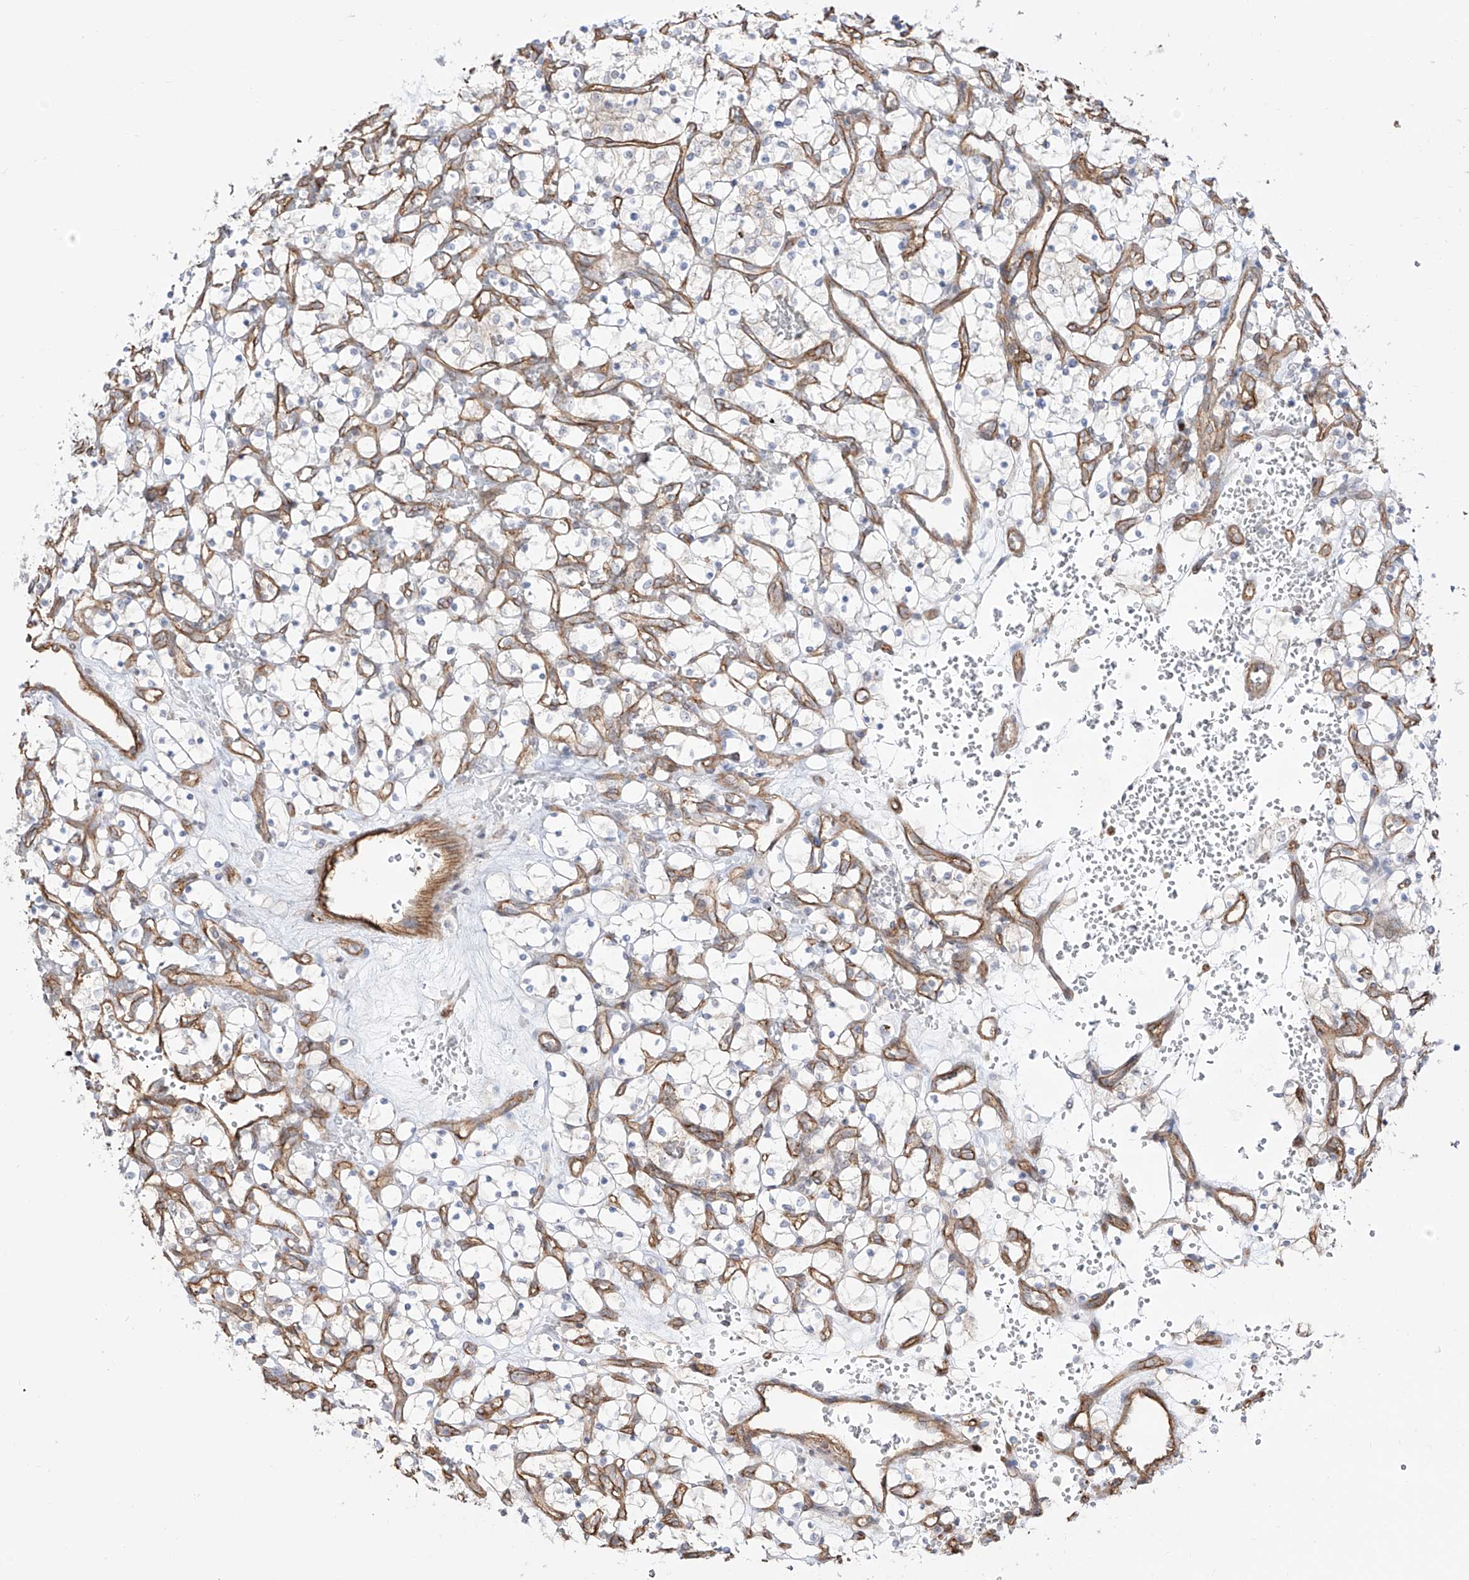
{"staining": {"intensity": "negative", "quantity": "none", "location": "none"}, "tissue": "renal cancer", "cell_type": "Tumor cells", "image_type": "cancer", "snomed": [{"axis": "morphology", "description": "Adenocarcinoma, NOS"}, {"axis": "topography", "description": "Kidney"}], "caption": "The photomicrograph exhibits no significant expression in tumor cells of renal cancer (adenocarcinoma).", "gene": "ZNF180", "patient": {"sex": "female", "age": 69}}